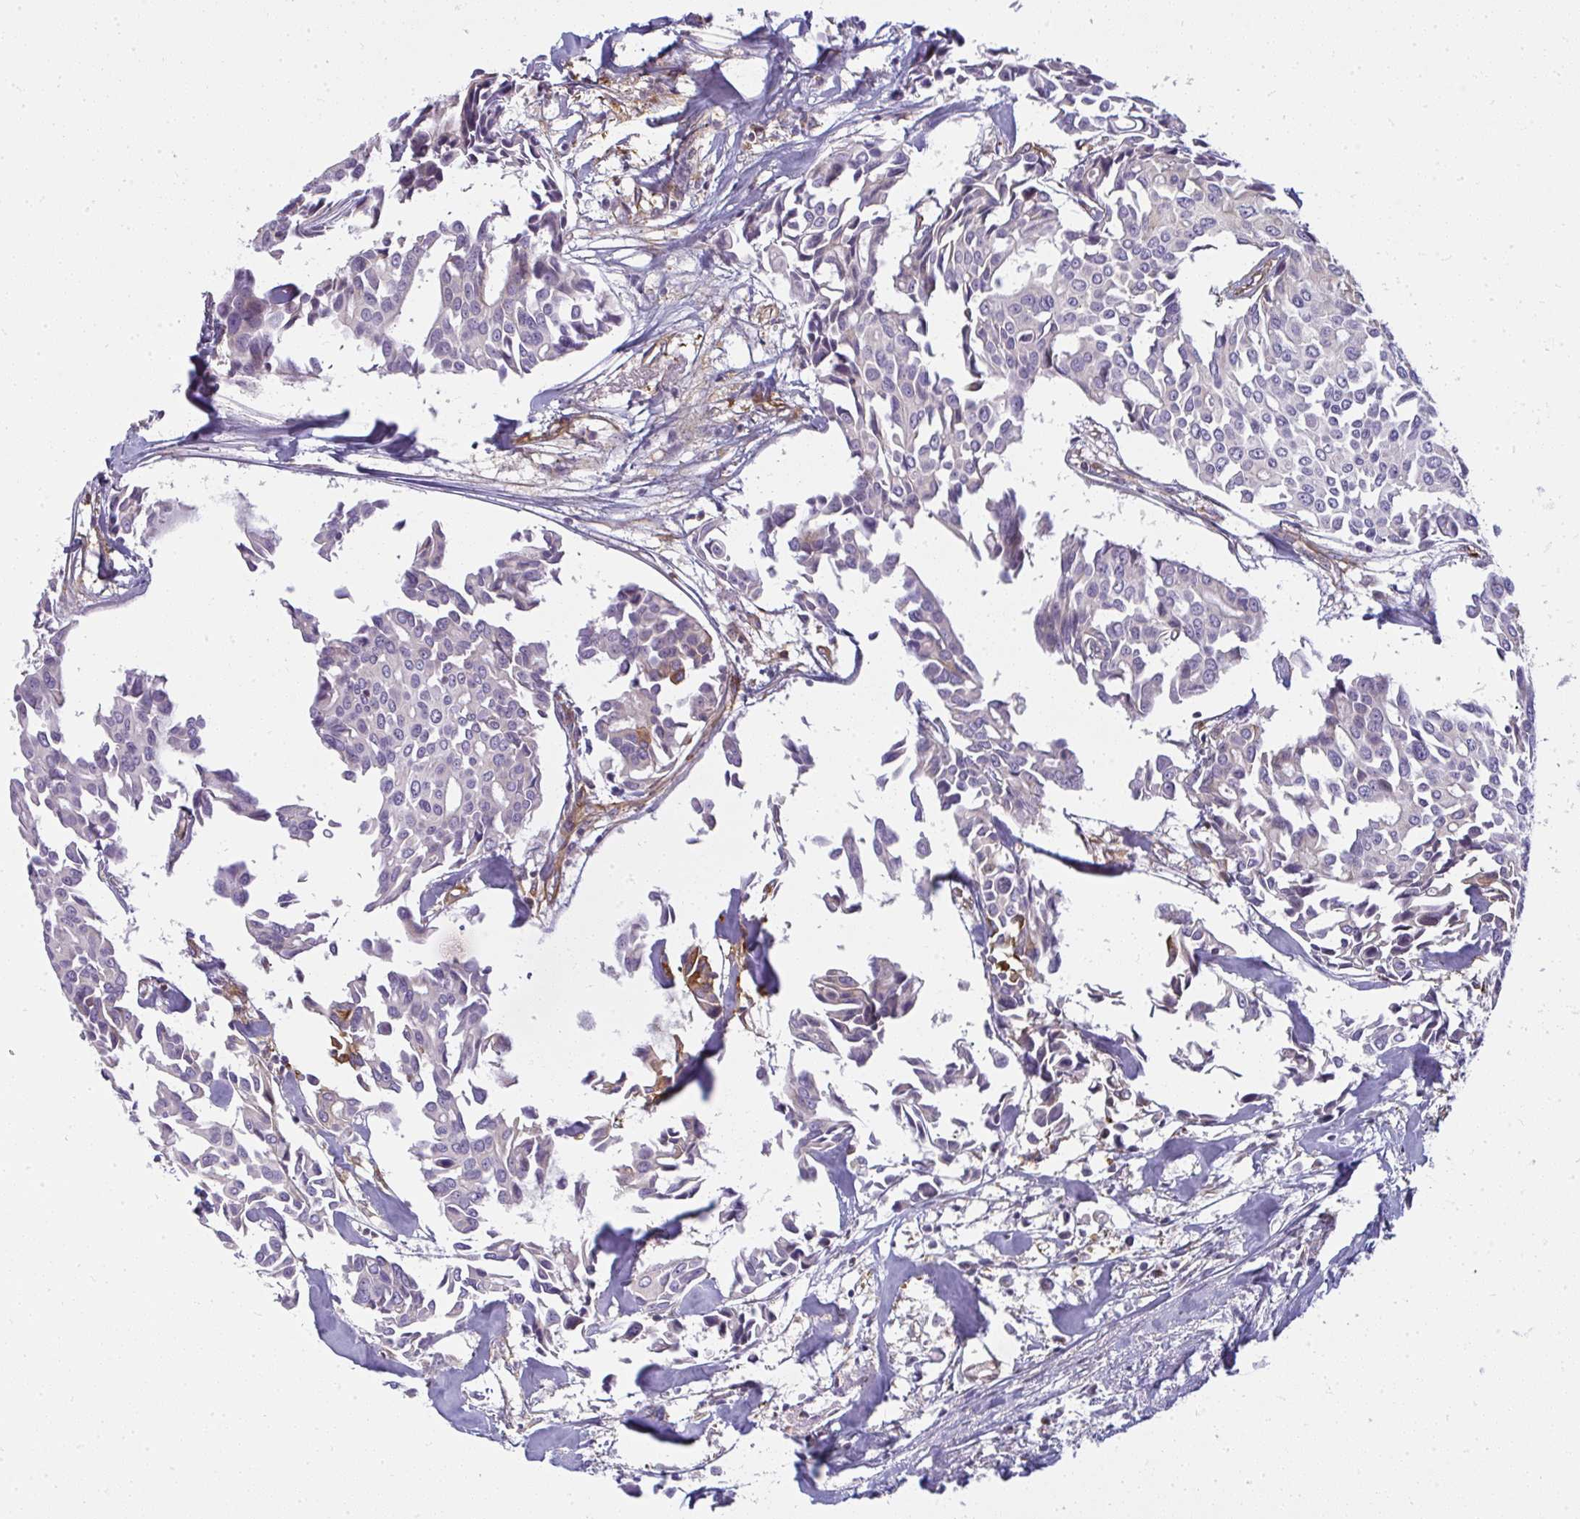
{"staining": {"intensity": "weak", "quantity": "<25%", "location": "nuclear"}, "tissue": "breast cancer", "cell_type": "Tumor cells", "image_type": "cancer", "snomed": [{"axis": "morphology", "description": "Duct carcinoma"}, {"axis": "topography", "description": "Breast"}], "caption": "Immunohistochemistry micrograph of breast cancer stained for a protein (brown), which displays no positivity in tumor cells.", "gene": "IFIT3", "patient": {"sex": "female", "age": 54}}